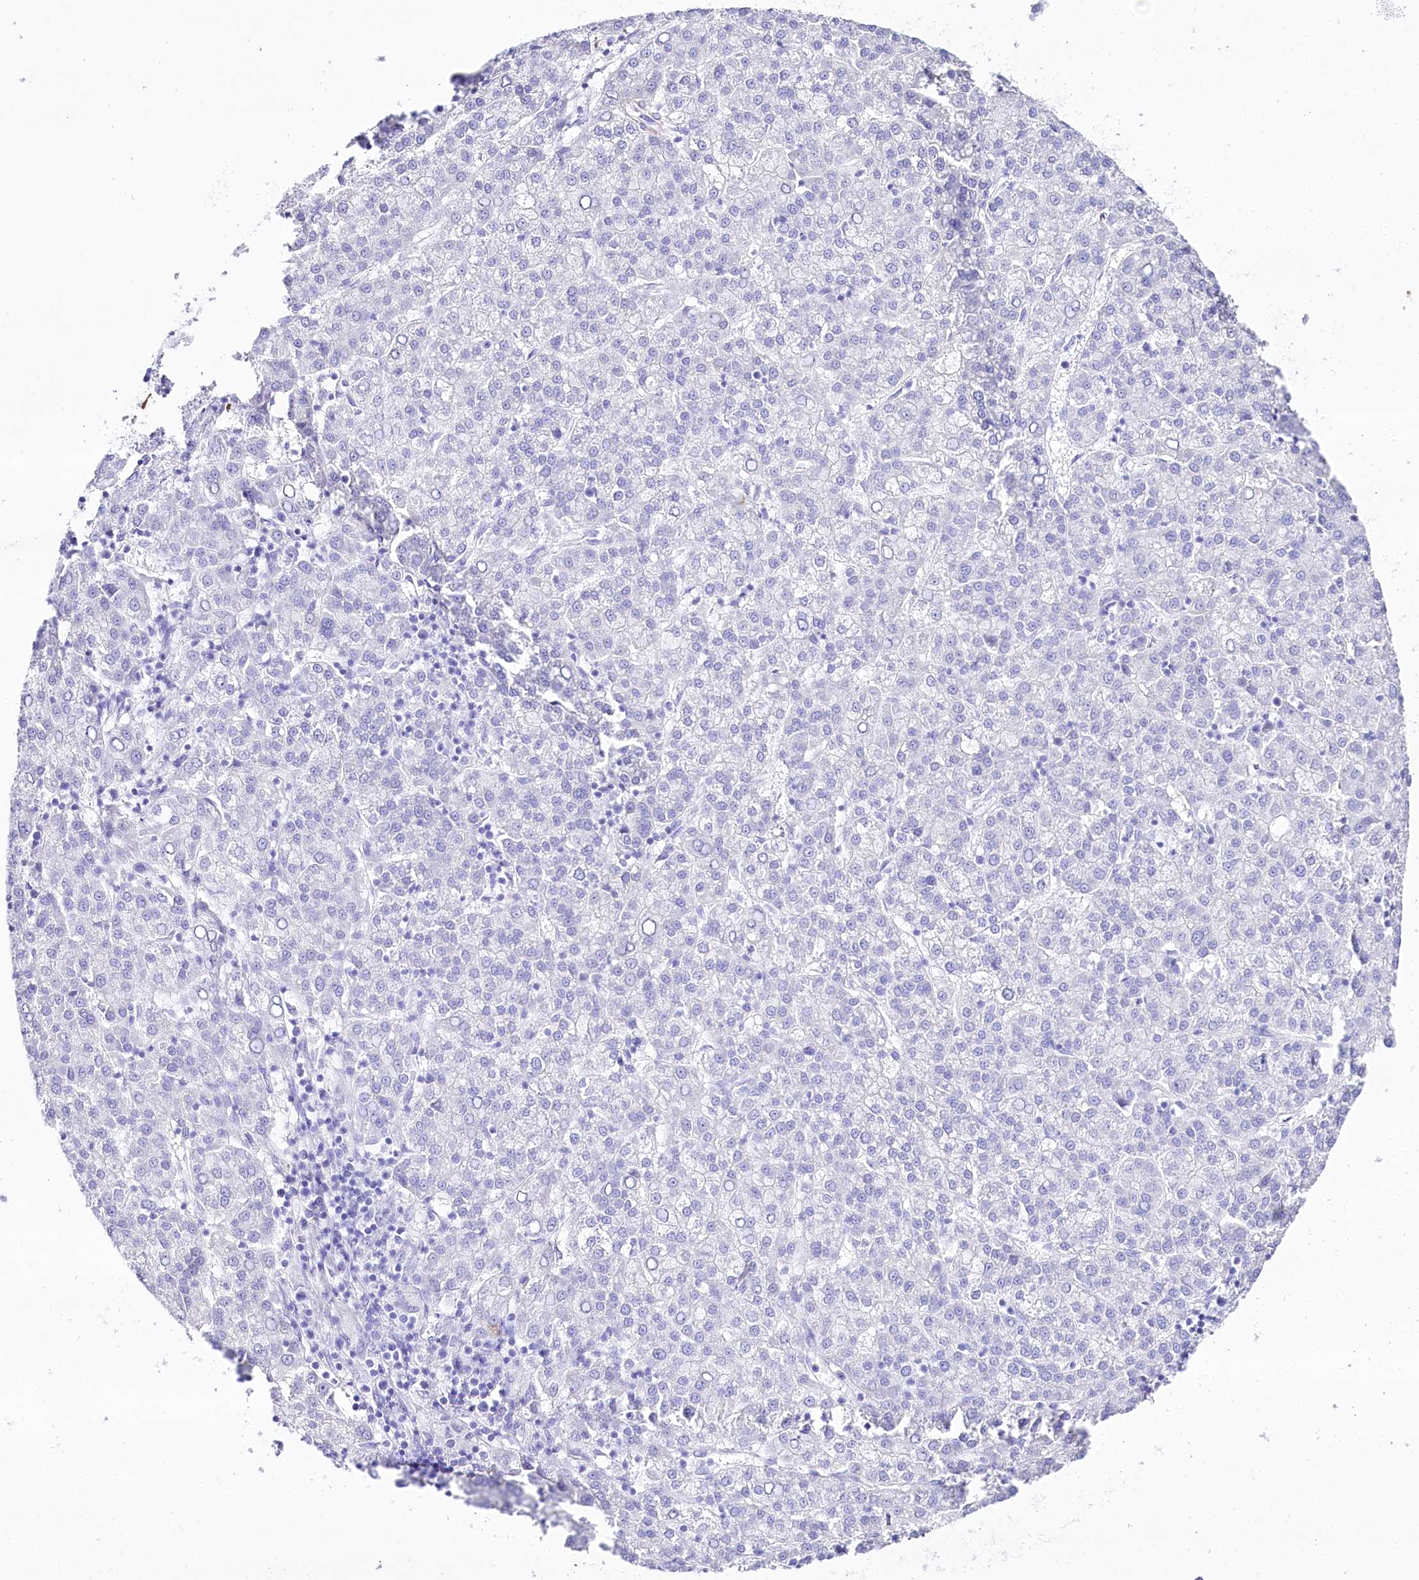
{"staining": {"intensity": "negative", "quantity": "none", "location": "none"}, "tissue": "liver cancer", "cell_type": "Tumor cells", "image_type": "cancer", "snomed": [{"axis": "morphology", "description": "Carcinoma, Hepatocellular, NOS"}, {"axis": "topography", "description": "Liver"}], "caption": "This is an IHC histopathology image of human liver hepatocellular carcinoma. There is no staining in tumor cells.", "gene": "CSN3", "patient": {"sex": "female", "age": 58}}